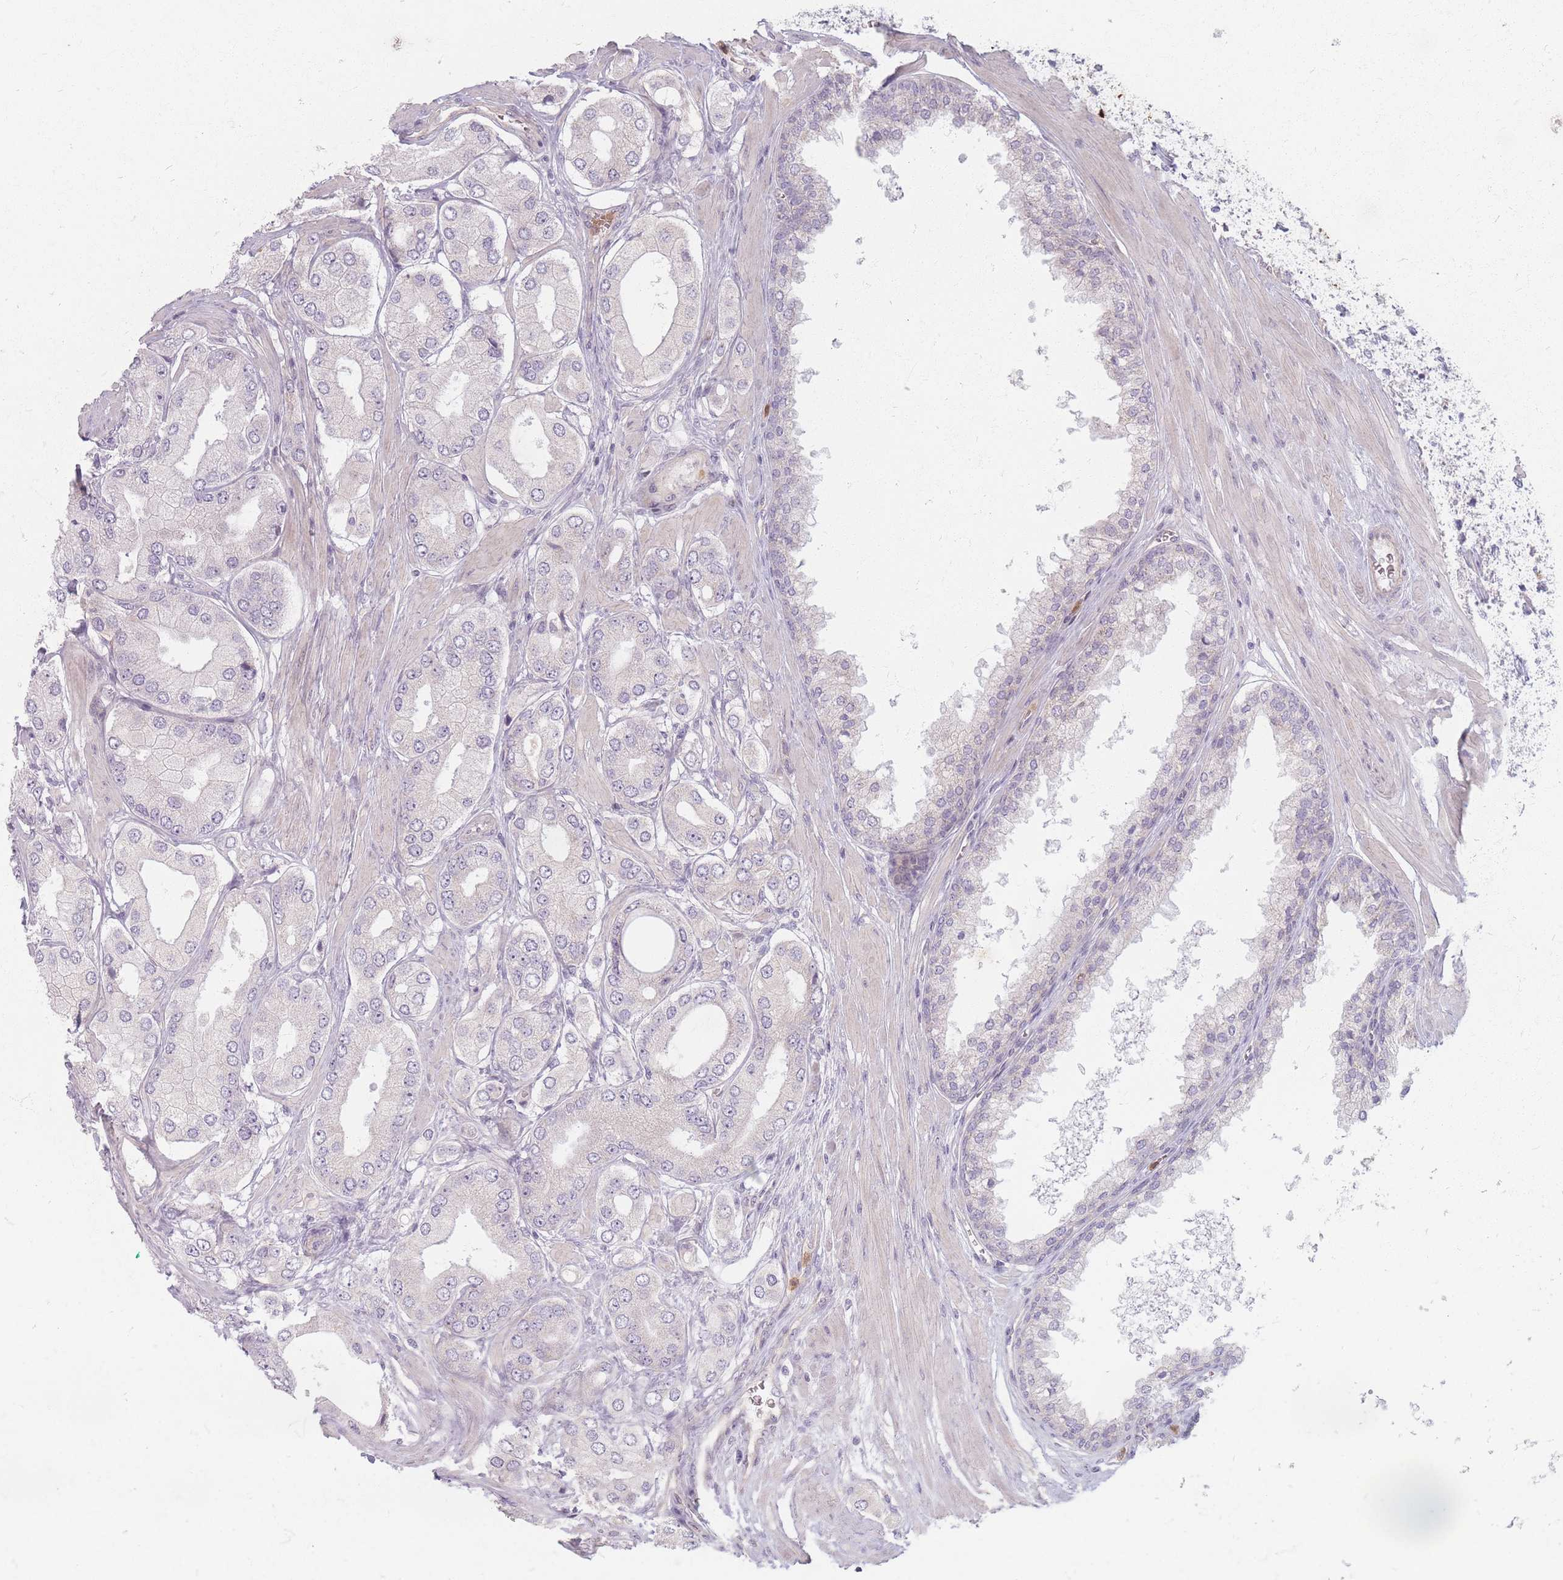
{"staining": {"intensity": "negative", "quantity": "none", "location": "none"}, "tissue": "prostate cancer", "cell_type": "Tumor cells", "image_type": "cancer", "snomed": [{"axis": "morphology", "description": "Adenocarcinoma, Low grade"}, {"axis": "topography", "description": "Prostate"}], "caption": "Immunohistochemistry (IHC) of prostate cancer (adenocarcinoma (low-grade)) demonstrates no expression in tumor cells.", "gene": "CHCHD7", "patient": {"sex": "male", "age": 42}}